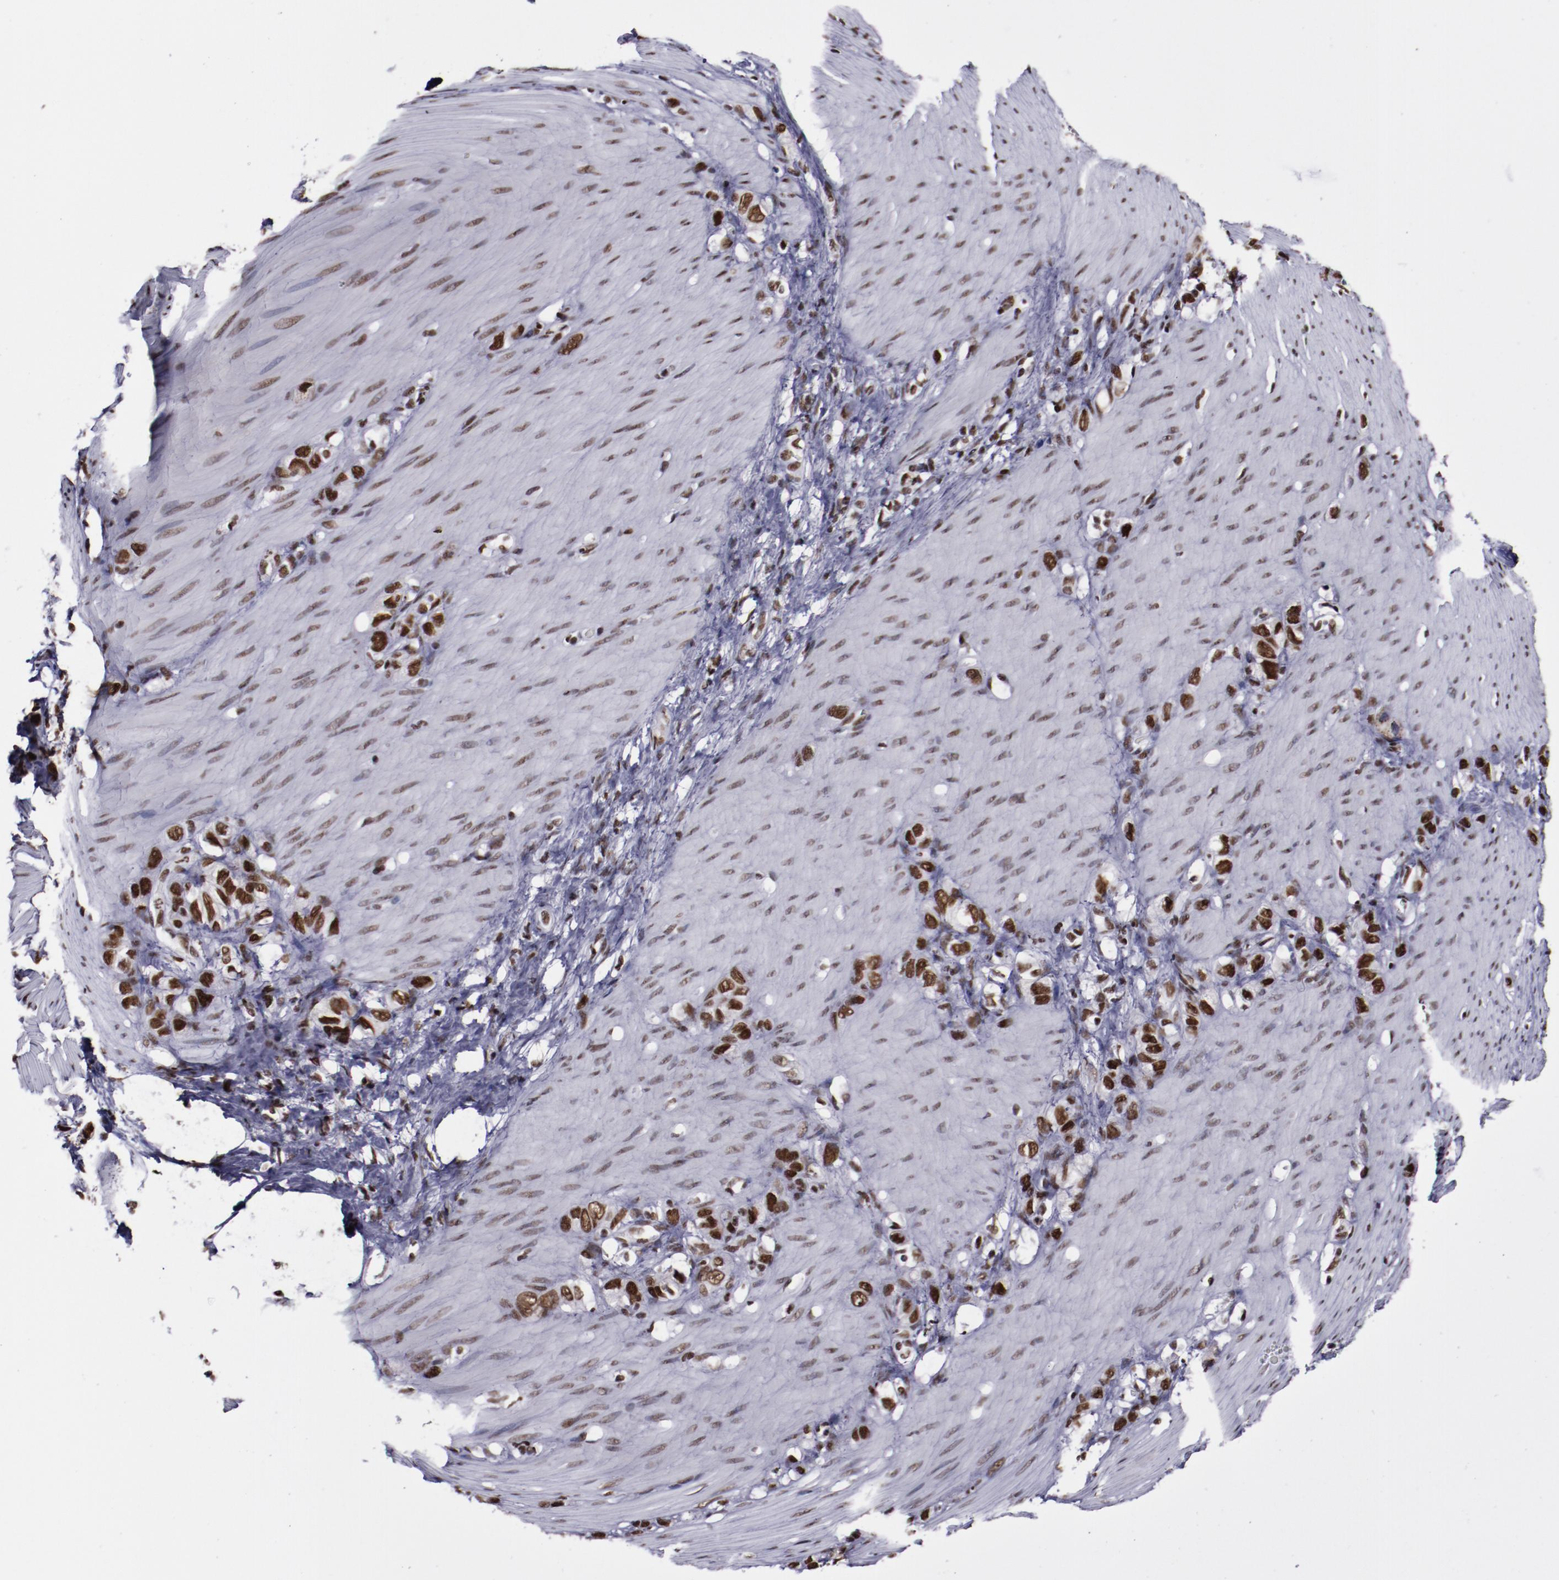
{"staining": {"intensity": "strong", "quantity": ">75%", "location": "nuclear"}, "tissue": "stomach cancer", "cell_type": "Tumor cells", "image_type": "cancer", "snomed": [{"axis": "morphology", "description": "Normal tissue, NOS"}, {"axis": "morphology", "description": "Adenocarcinoma, NOS"}, {"axis": "morphology", "description": "Adenocarcinoma, High grade"}, {"axis": "topography", "description": "Stomach, upper"}, {"axis": "topography", "description": "Stomach"}], "caption": "High-power microscopy captured an IHC micrograph of high-grade adenocarcinoma (stomach), revealing strong nuclear expression in about >75% of tumor cells.", "gene": "ERH", "patient": {"sex": "female", "age": 65}}